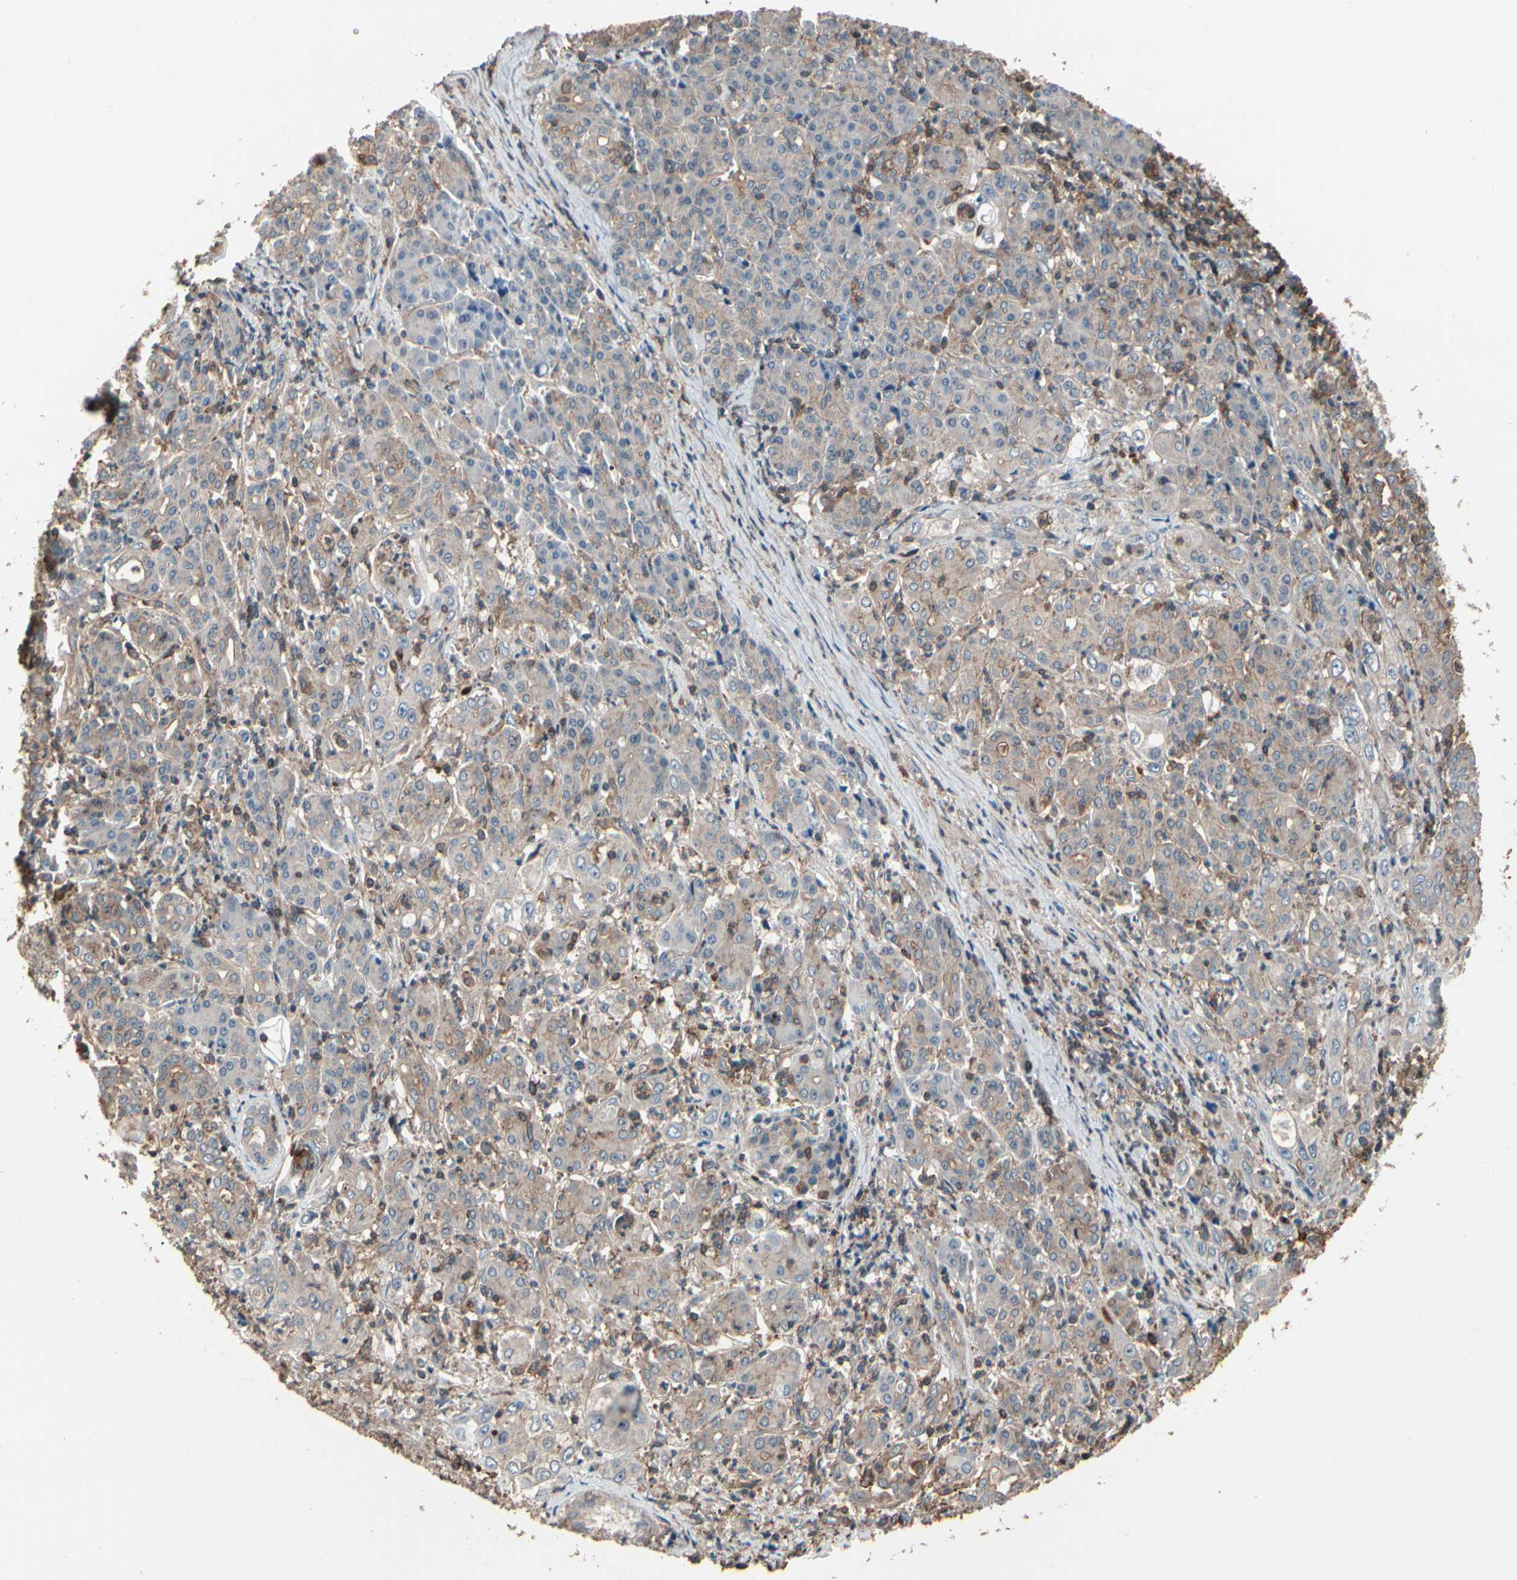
{"staining": {"intensity": "weak", "quantity": "<25%", "location": "cytoplasmic/membranous"}, "tissue": "pancreatic cancer", "cell_type": "Tumor cells", "image_type": "cancer", "snomed": [{"axis": "morphology", "description": "Adenocarcinoma, NOS"}, {"axis": "topography", "description": "Pancreas"}], "caption": "Pancreatic cancer (adenocarcinoma) was stained to show a protein in brown. There is no significant positivity in tumor cells.", "gene": "MAPK13", "patient": {"sex": "male", "age": 70}}